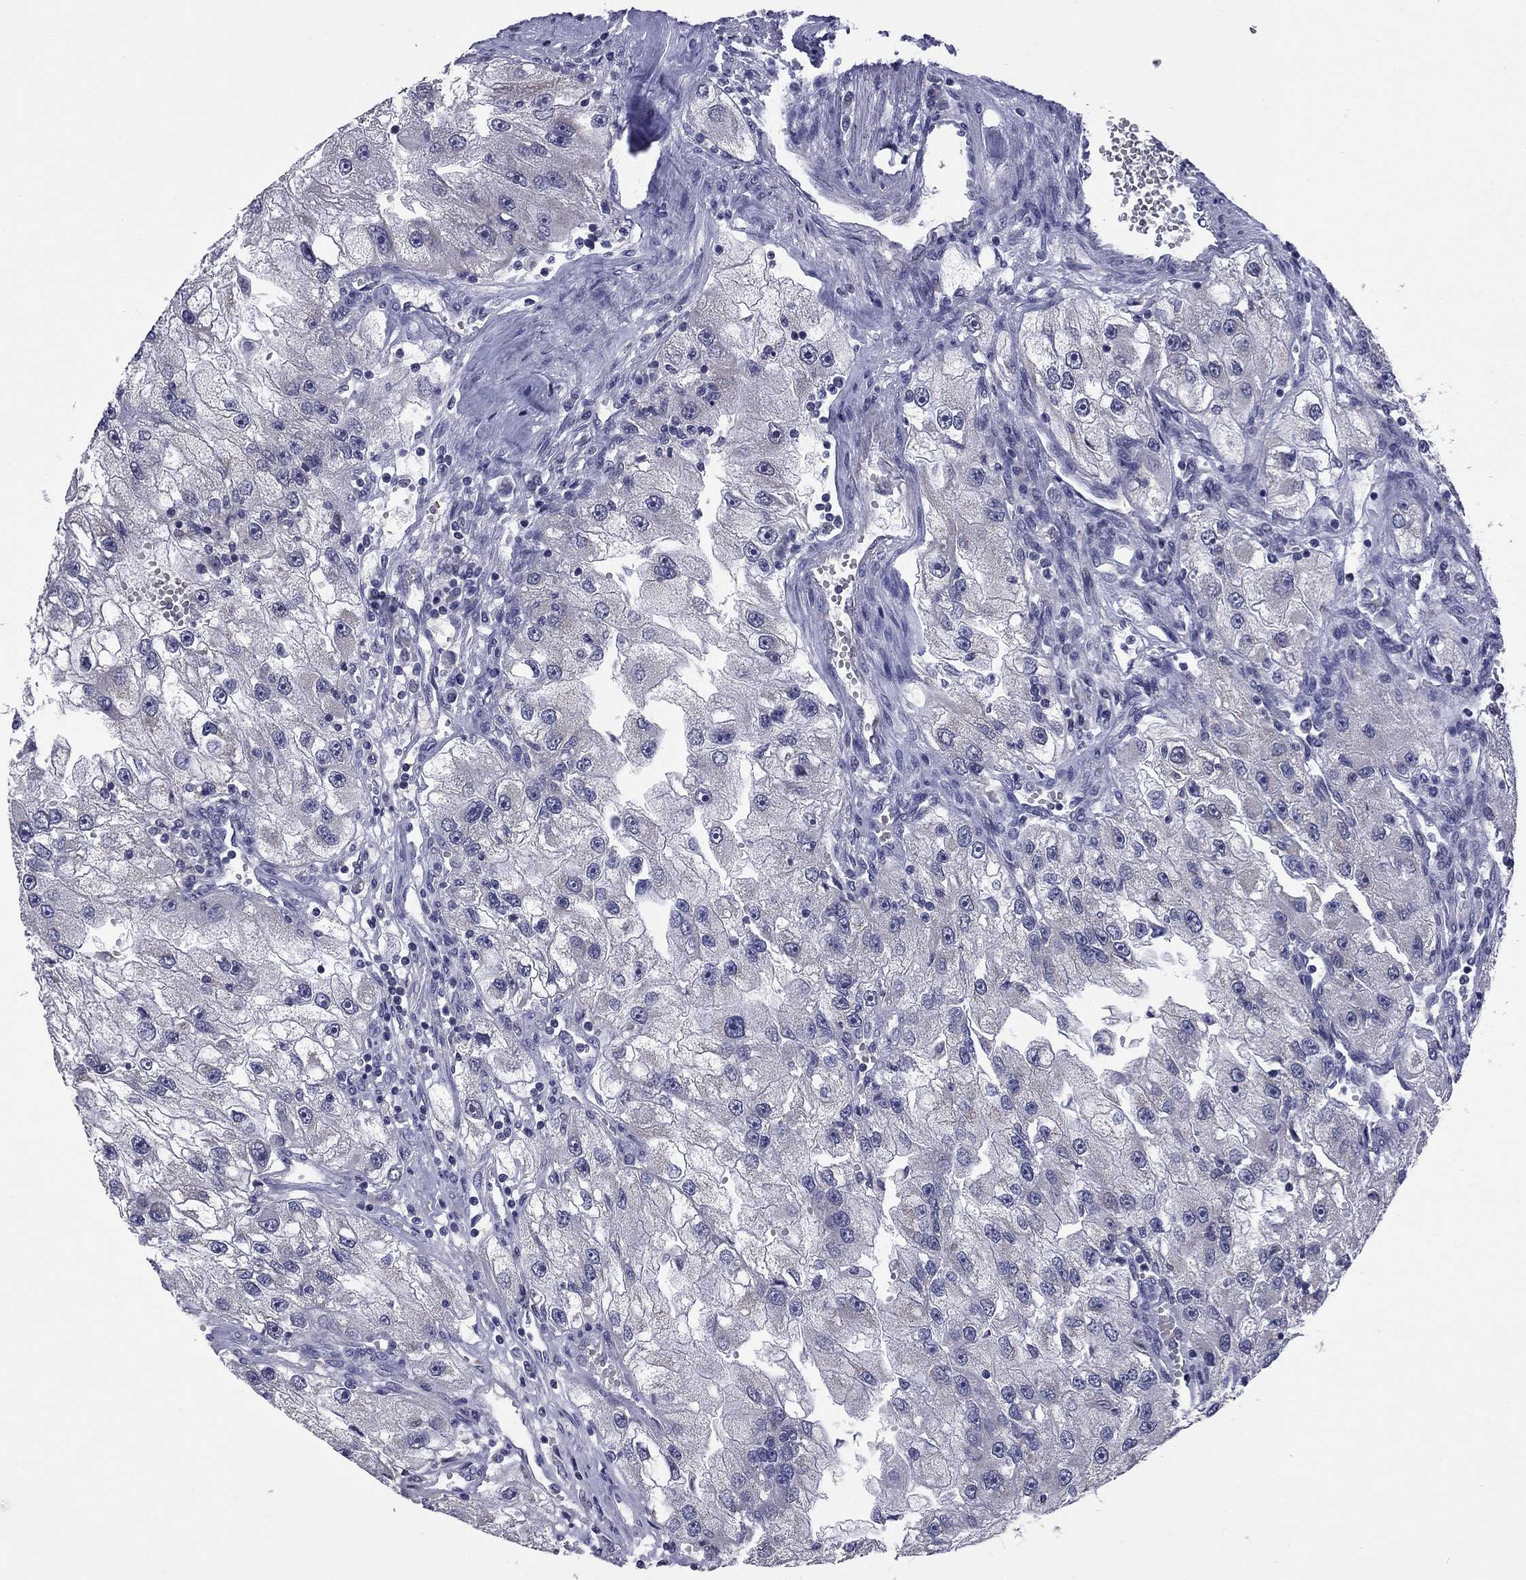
{"staining": {"intensity": "negative", "quantity": "none", "location": "none"}, "tissue": "renal cancer", "cell_type": "Tumor cells", "image_type": "cancer", "snomed": [{"axis": "morphology", "description": "Adenocarcinoma, NOS"}, {"axis": "topography", "description": "Kidney"}], "caption": "A histopathology image of adenocarcinoma (renal) stained for a protein shows no brown staining in tumor cells.", "gene": "HTR4", "patient": {"sex": "male", "age": 63}}